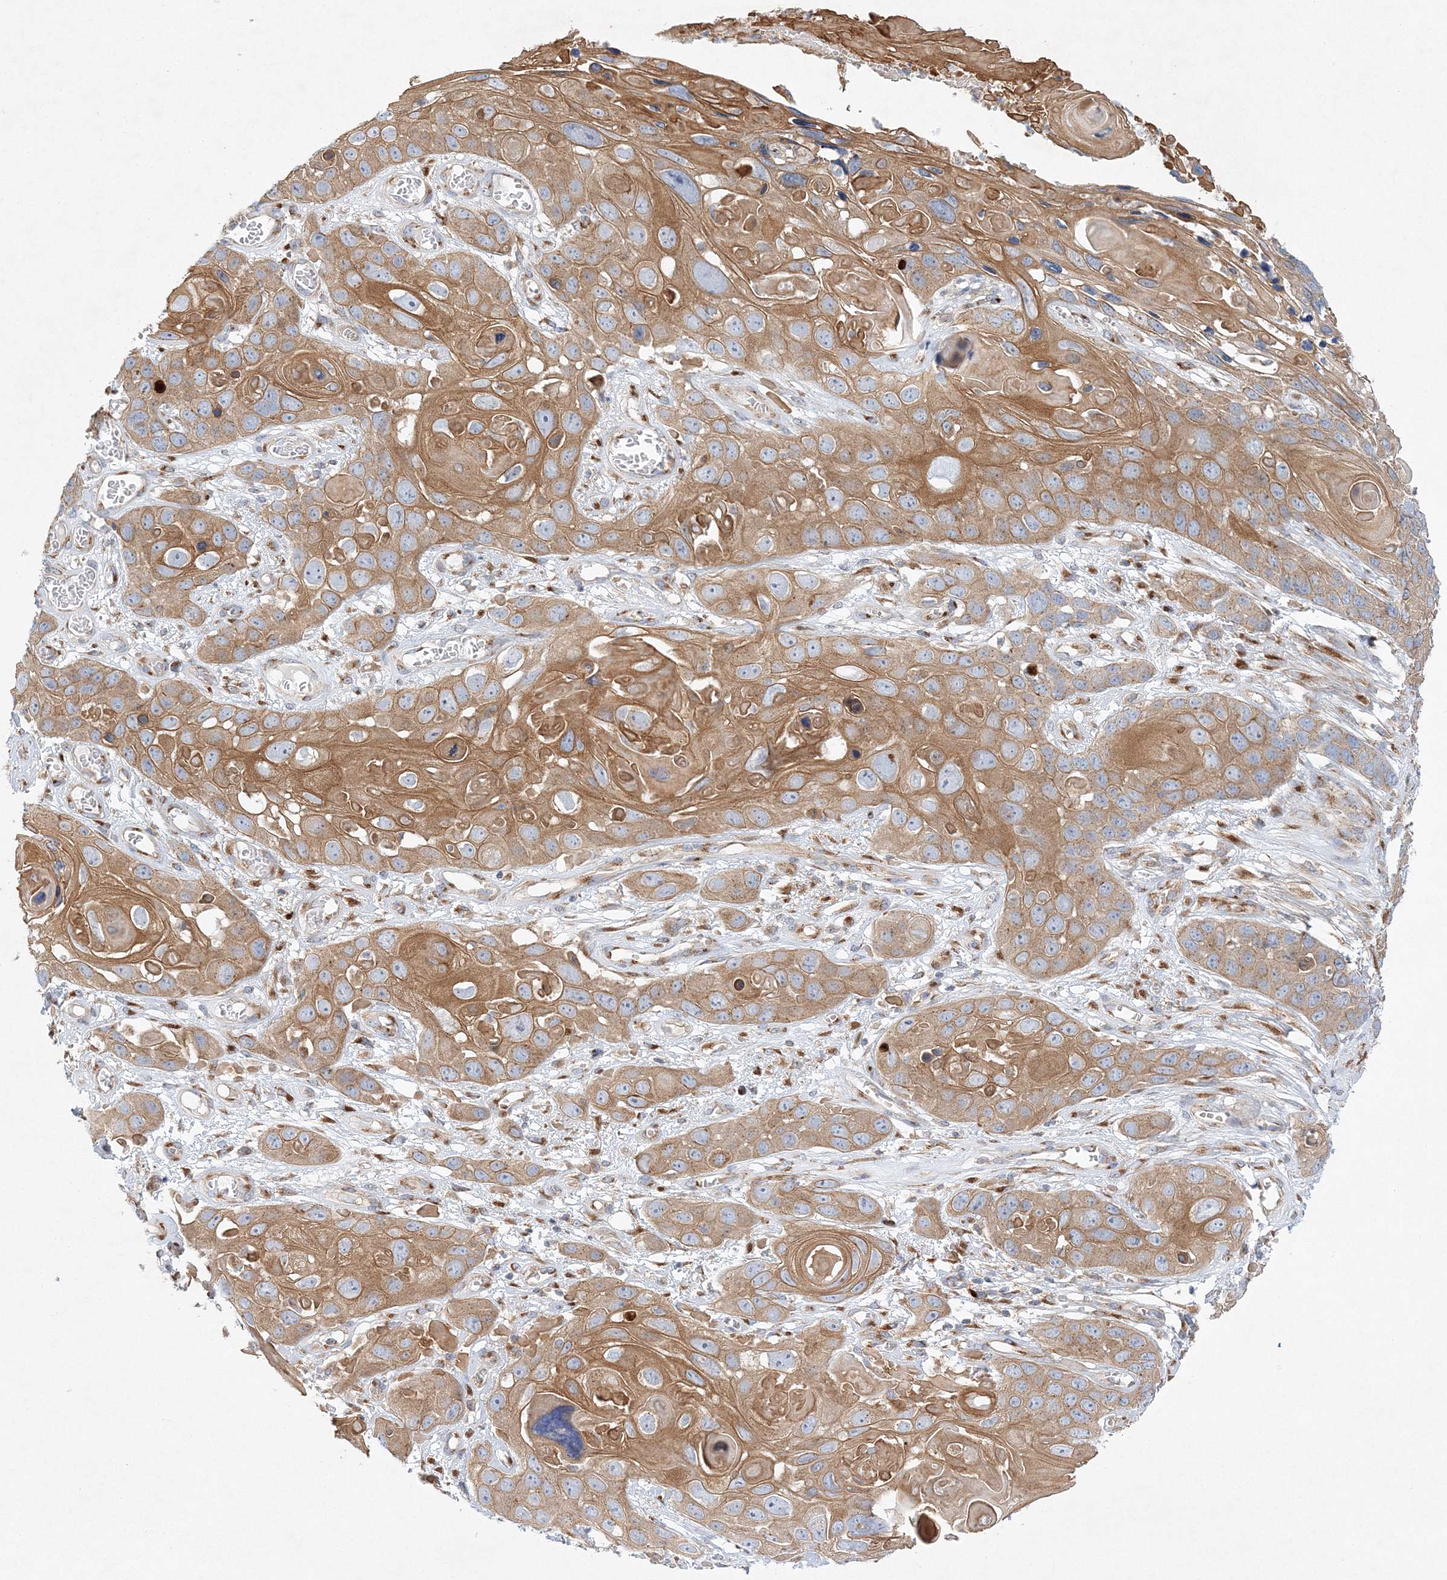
{"staining": {"intensity": "moderate", "quantity": ">75%", "location": "cytoplasmic/membranous"}, "tissue": "skin cancer", "cell_type": "Tumor cells", "image_type": "cancer", "snomed": [{"axis": "morphology", "description": "Squamous cell carcinoma, NOS"}, {"axis": "topography", "description": "Skin"}], "caption": "An immunohistochemistry micrograph of tumor tissue is shown. Protein staining in brown highlights moderate cytoplasmic/membranous positivity in skin squamous cell carcinoma within tumor cells.", "gene": "SEC23IP", "patient": {"sex": "male", "age": 55}}